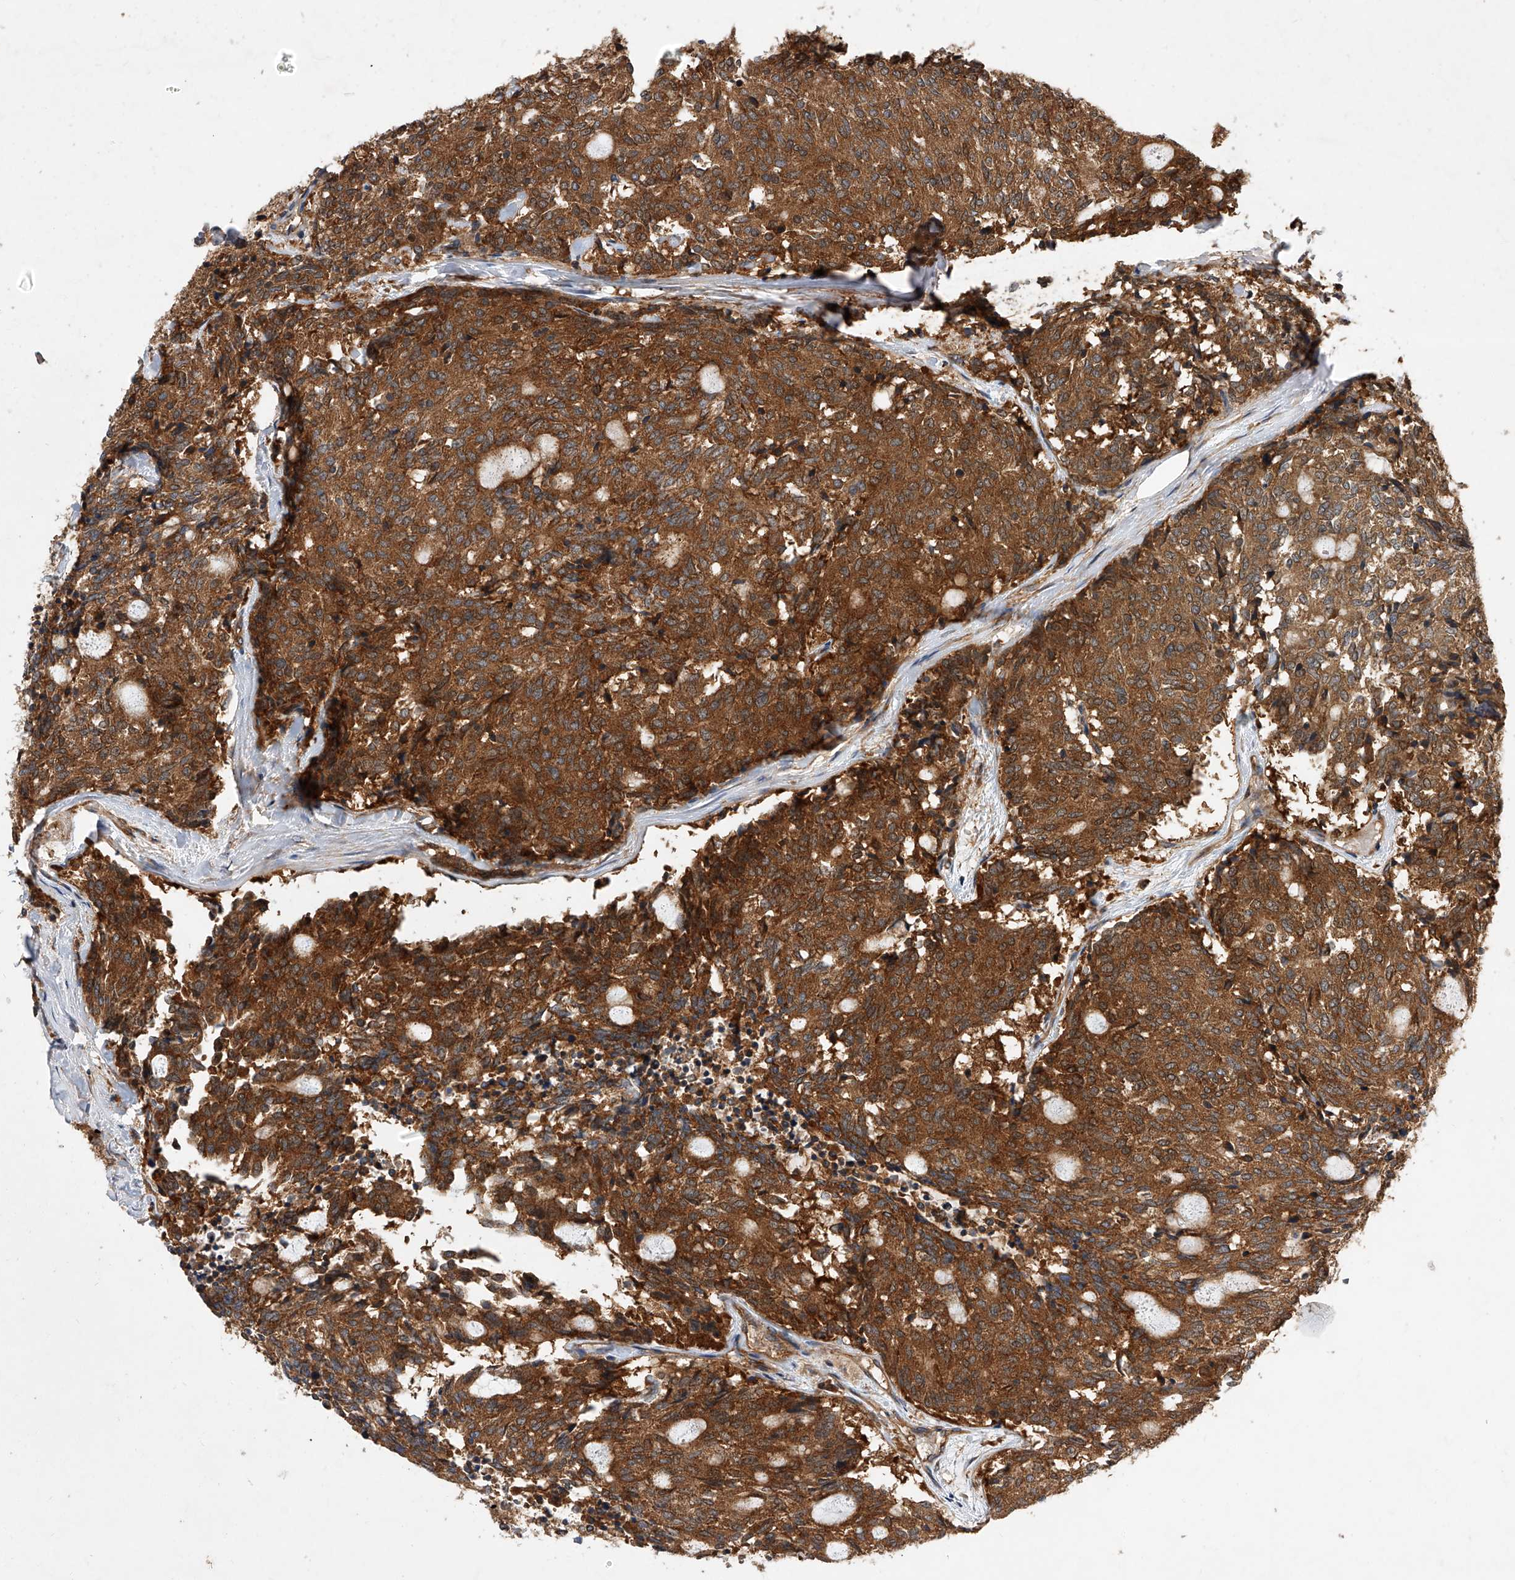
{"staining": {"intensity": "strong", "quantity": ">75%", "location": "cytoplasmic/membranous"}, "tissue": "carcinoid", "cell_type": "Tumor cells", "image_type": "cancer", "snomed": [{"axis": "morphology", "description": "Carcinoid, malignant, NOS"}, {"axis": "topography", "description": "Pancreas"}], "caption": "Carcinoid (malignant) stained with immunohistochemistry (IHC) demonstrates strong cytoplasmic/membranous expression in approximately >75% of tumor cells.", "gene": "CFAP410", "patient": {"sex": "female", "age": 54}}